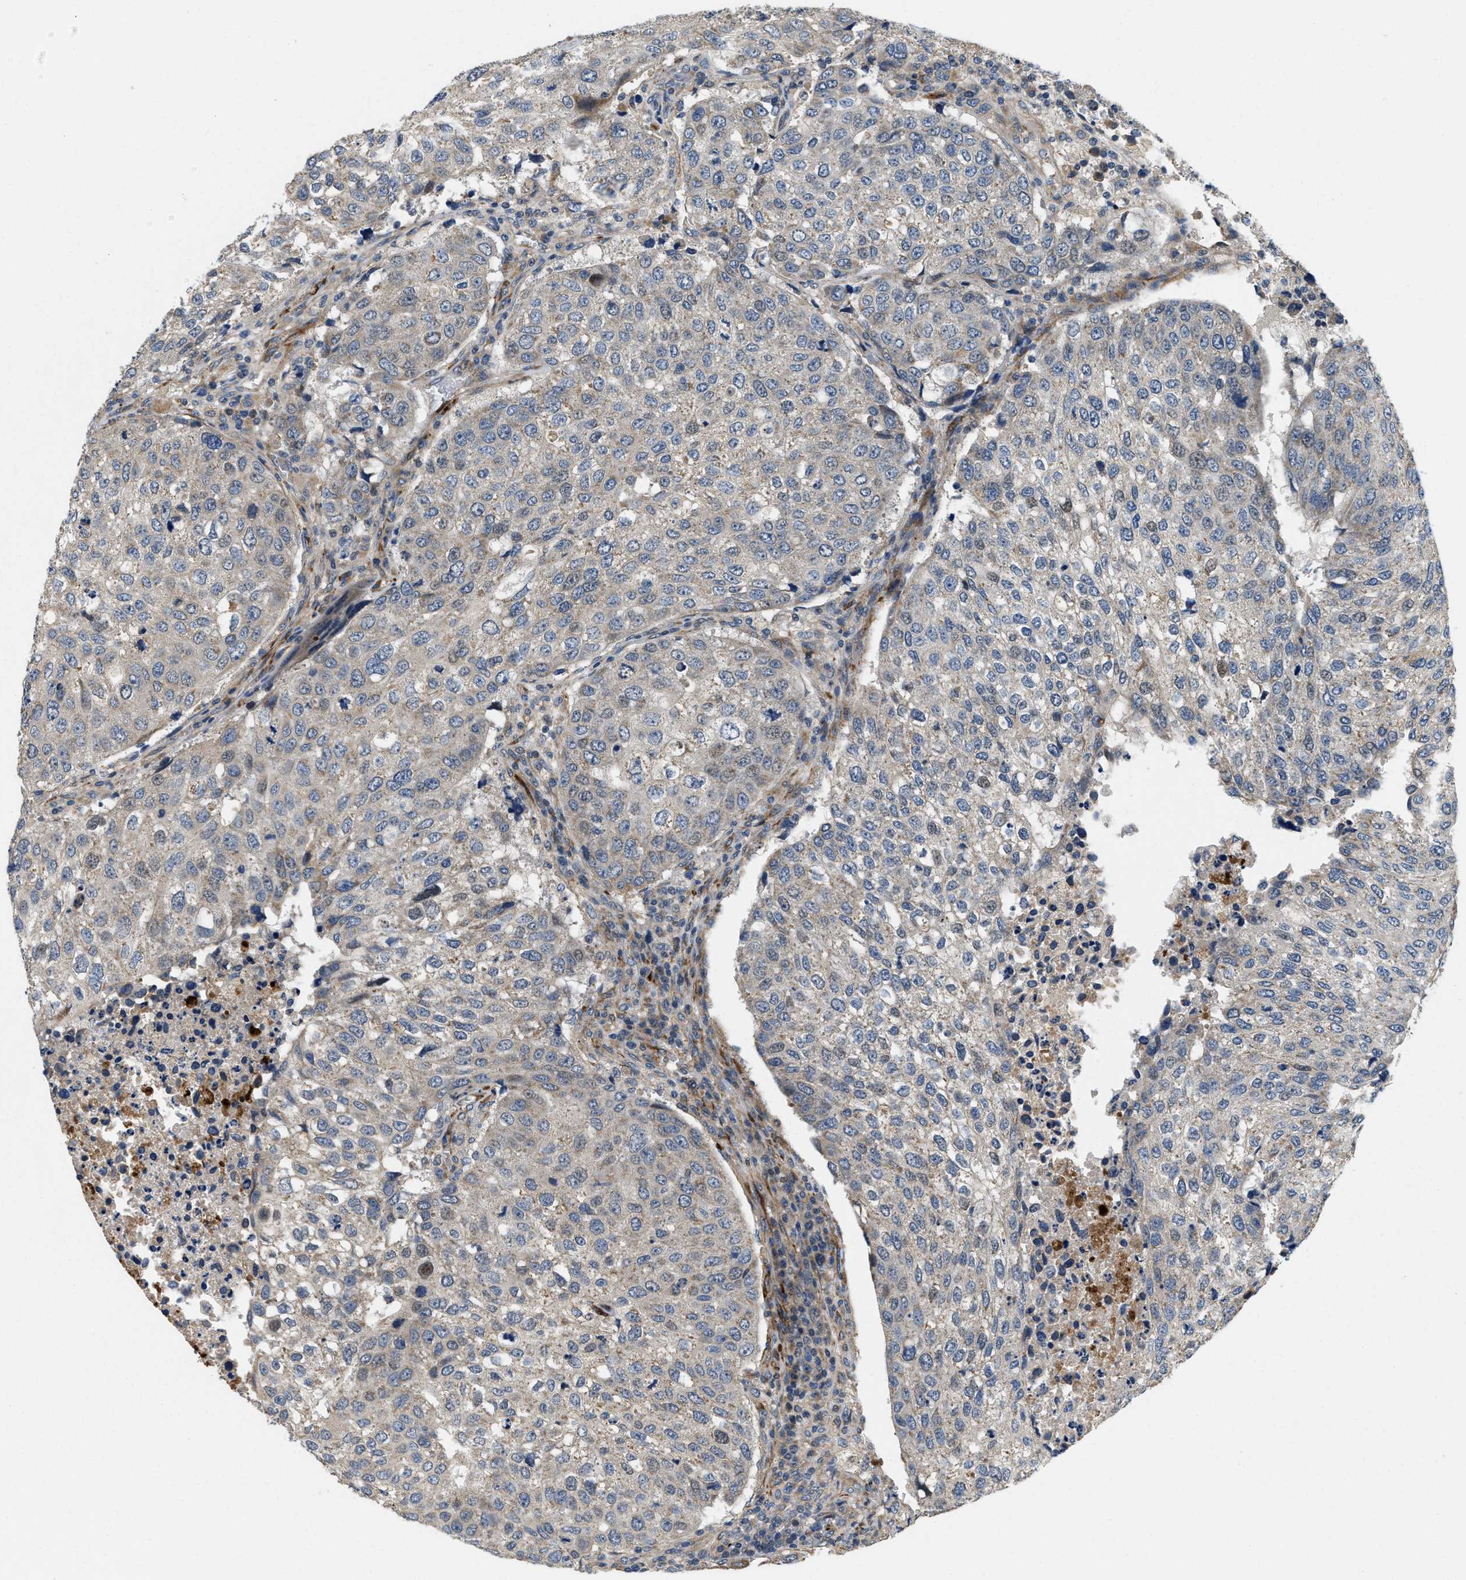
{"staining": {"intensity": "weak", "quantity": "25%-75%", "location": "cytoplasmic/membranous"}, "tissue": "urothelial cancer", "cell_type": "Tumor cells", "image_type": "cancer", "snomed": [{"axis": "morphology", "description": "Urothelial carcinoma, High grade"}, {"axis": "topography", "description": "Lymph node"}, {"axis": "topography", "description": "Urinary bladder"}], "caption": "IHC histopathology image of human high-grade urothelial carcinoma stained for a protein (brown), which demonstrates low levels of weak cytoplasmic/membranous positivity in approximately 25%-75% of tumor cells.", "gene": "ZNF599", "patient": {"sex": "male", "age": 51}}